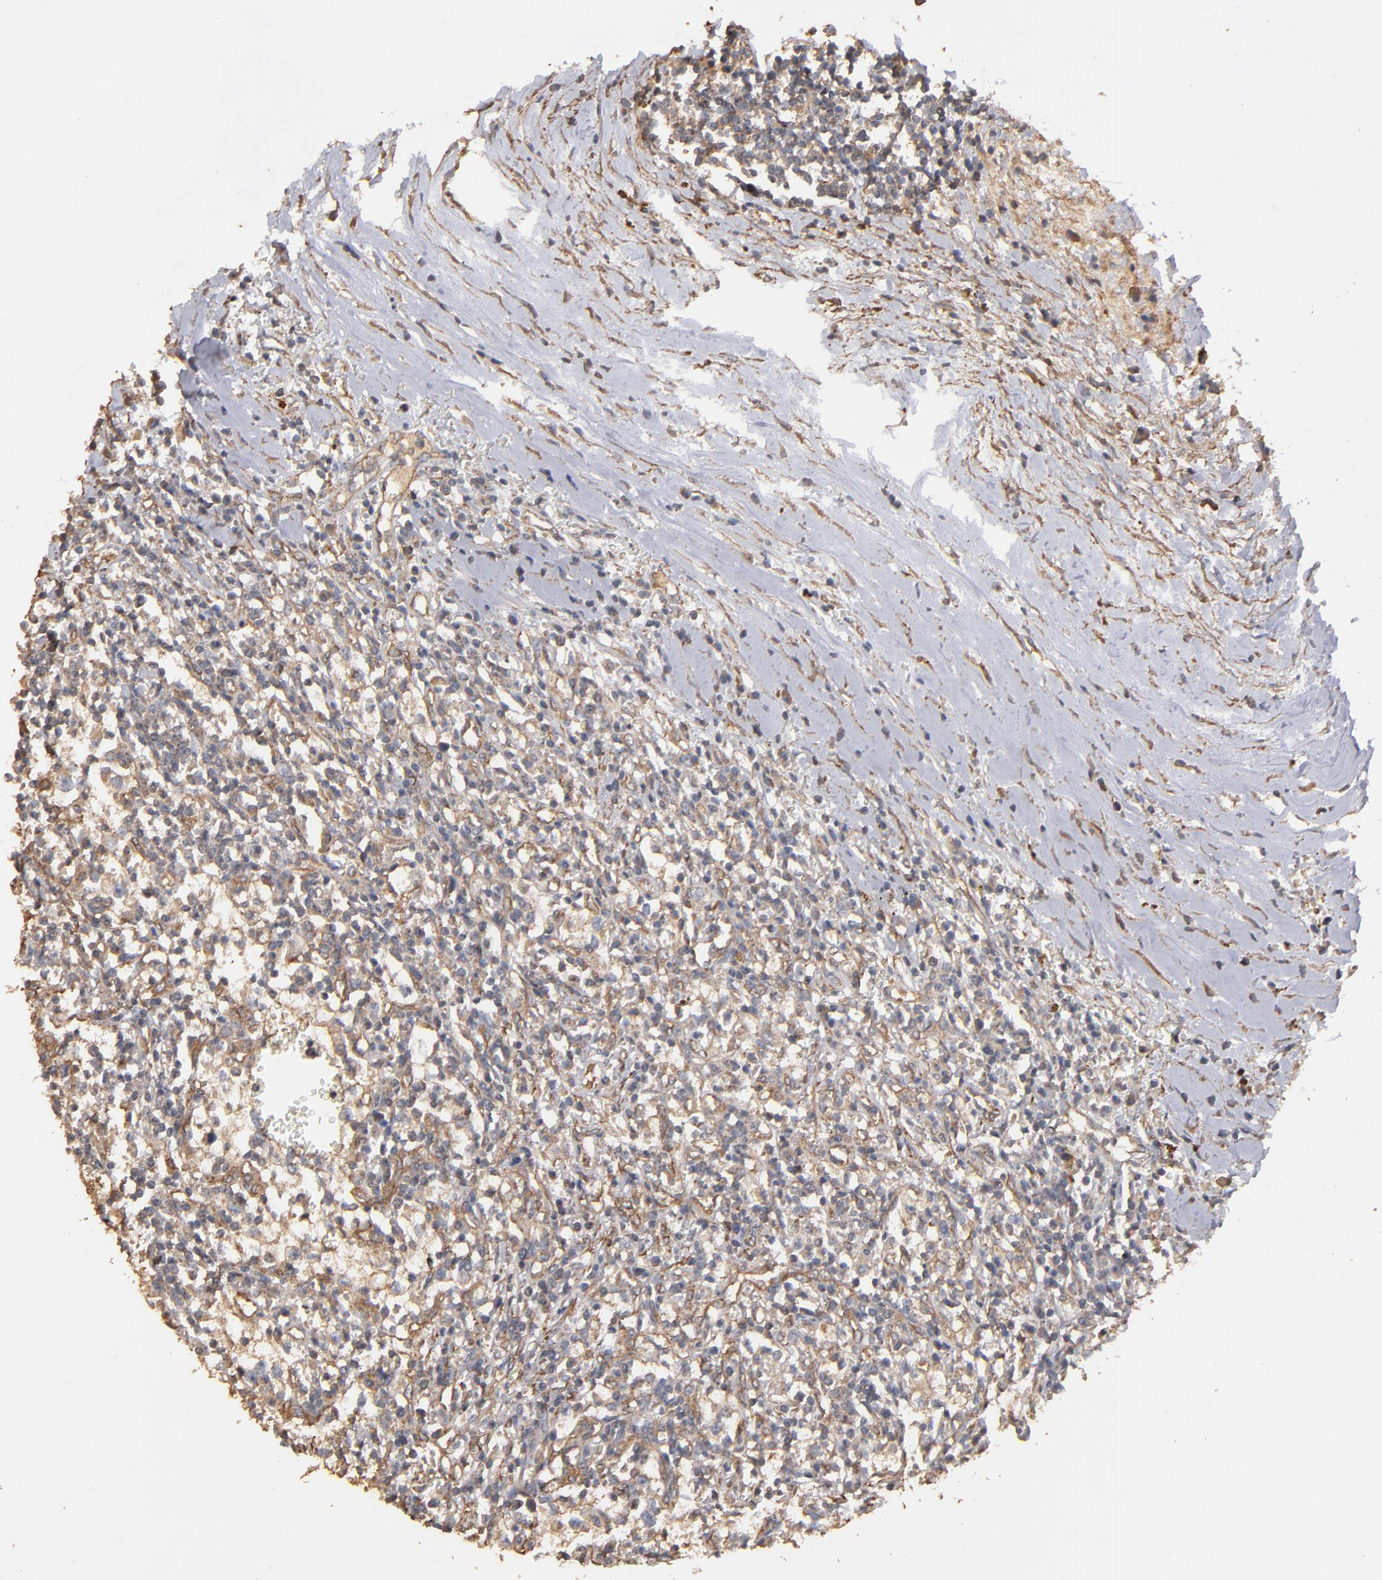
{"staining": {"intensity": "weak", "quantity": ">75%", "location": "cytoplasmic/membranous"}, "tissue": "renal cancer", "cell_type": "Tumor cells", "image_type": "cancer", "snomed": [{"axis": "morphology", "description": "Adenocarcinoma, NOS"}, {"axis": "topography", "description": "Kidney"}], "caption": "Renal cancer stained for a protein displays weak cytoplasmic/membranous positivity in tumor cells. The staining is performed using DAB (3,3'-diaminobenzidine) brown chromogen to label protein expression. The nuclei are counter-stained blue using hematoxylin.", "gene": "DMD", "patient": {"sex": "male", "age": 82}}